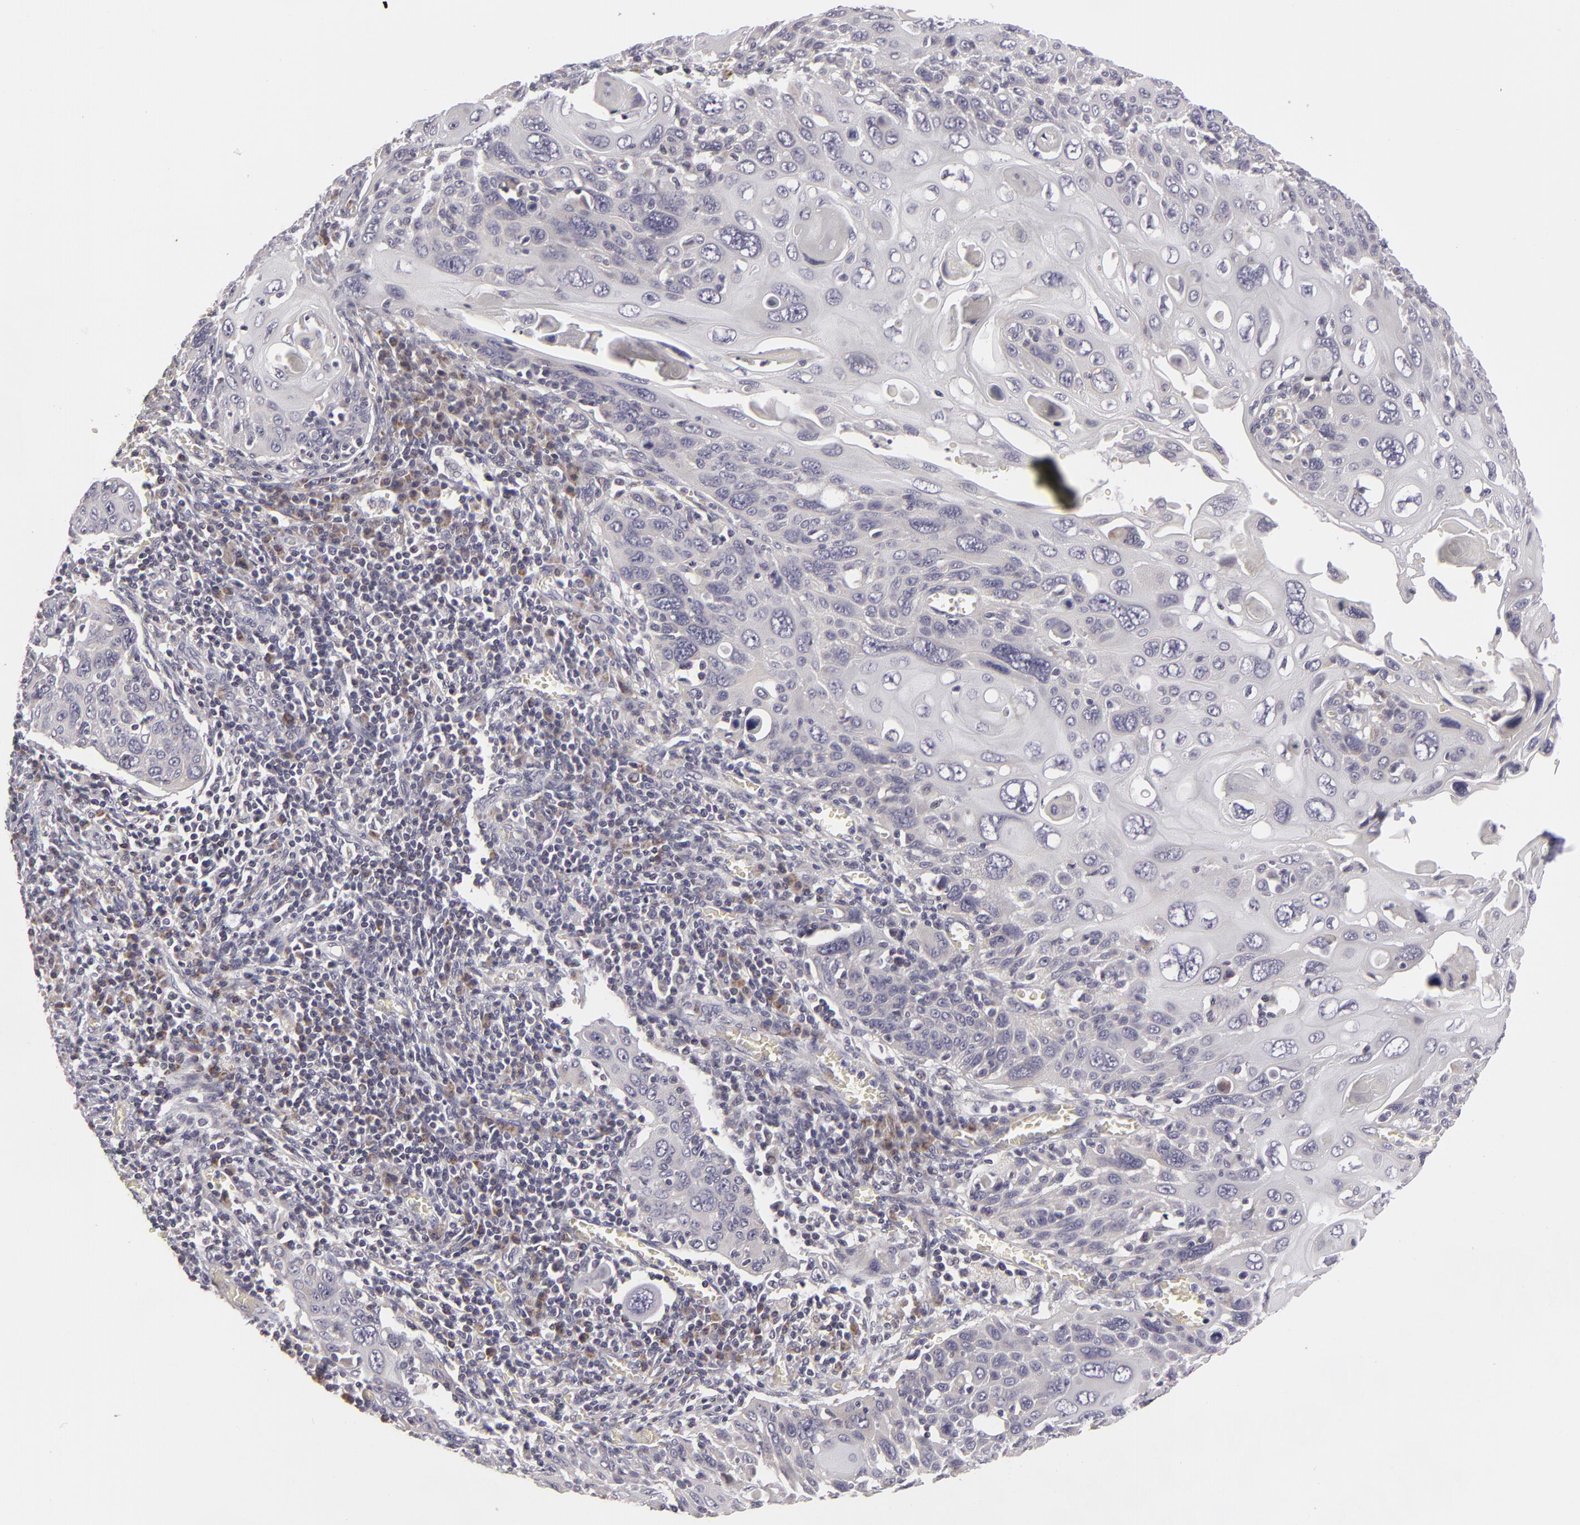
{"staining": {"intensity": "weak", "quantity": "<25%", "location": "cytoplasmic/membranous"}, "tissue": "cervical cancer", "cell_type": "Tumor cells", "image_type": "cancer", "snomed": [{"axis": "morphology", "description": "Squamous cell carcinoma, NOS"}, {"axis": "topography", "description": "Cervix"}], "caption": "Cervical cancer stained for a protein using immunohistochemistry (IHC) demonstrates no expression tumor cells.", "gene": "ATP2B3", "patient": {"sex": "female", "age": 54}}